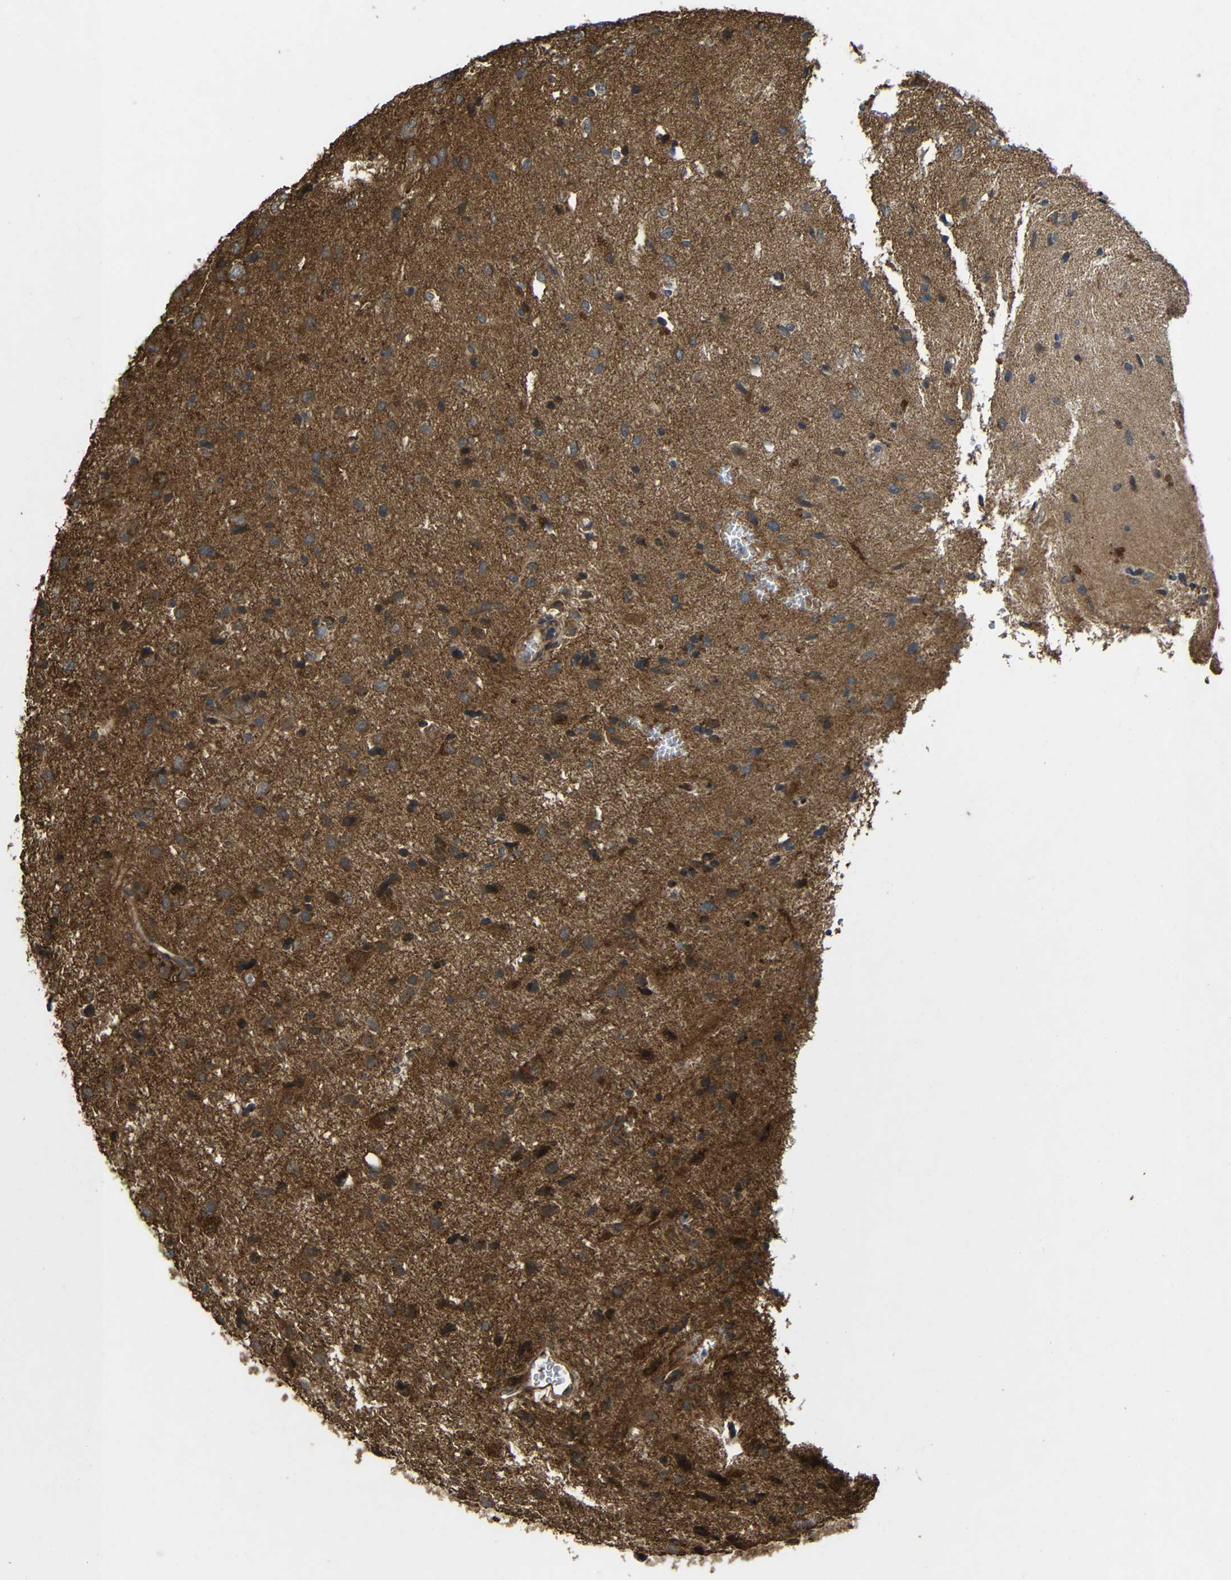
{"staining": {"intensity": "moderate", "quantity": ">75%", "location": "cytoplasmic/membranous"}, "tissue": "glioma", "cell_type": "Tumor cells", "image_type": "cancer", "snomed": [{"axis": "morphology", "description": "Glioma, malignant, Low grade"}, {"axis": "topography", "description": "Brain"}], "caption": "Glioma stained for a protein (brown) reveals moderate cytoplasmic/membranous positive positivity in about >75% of tumor cells.", "gene": "C1GALT1", "patient": {"sex": "male", "age": 77}}